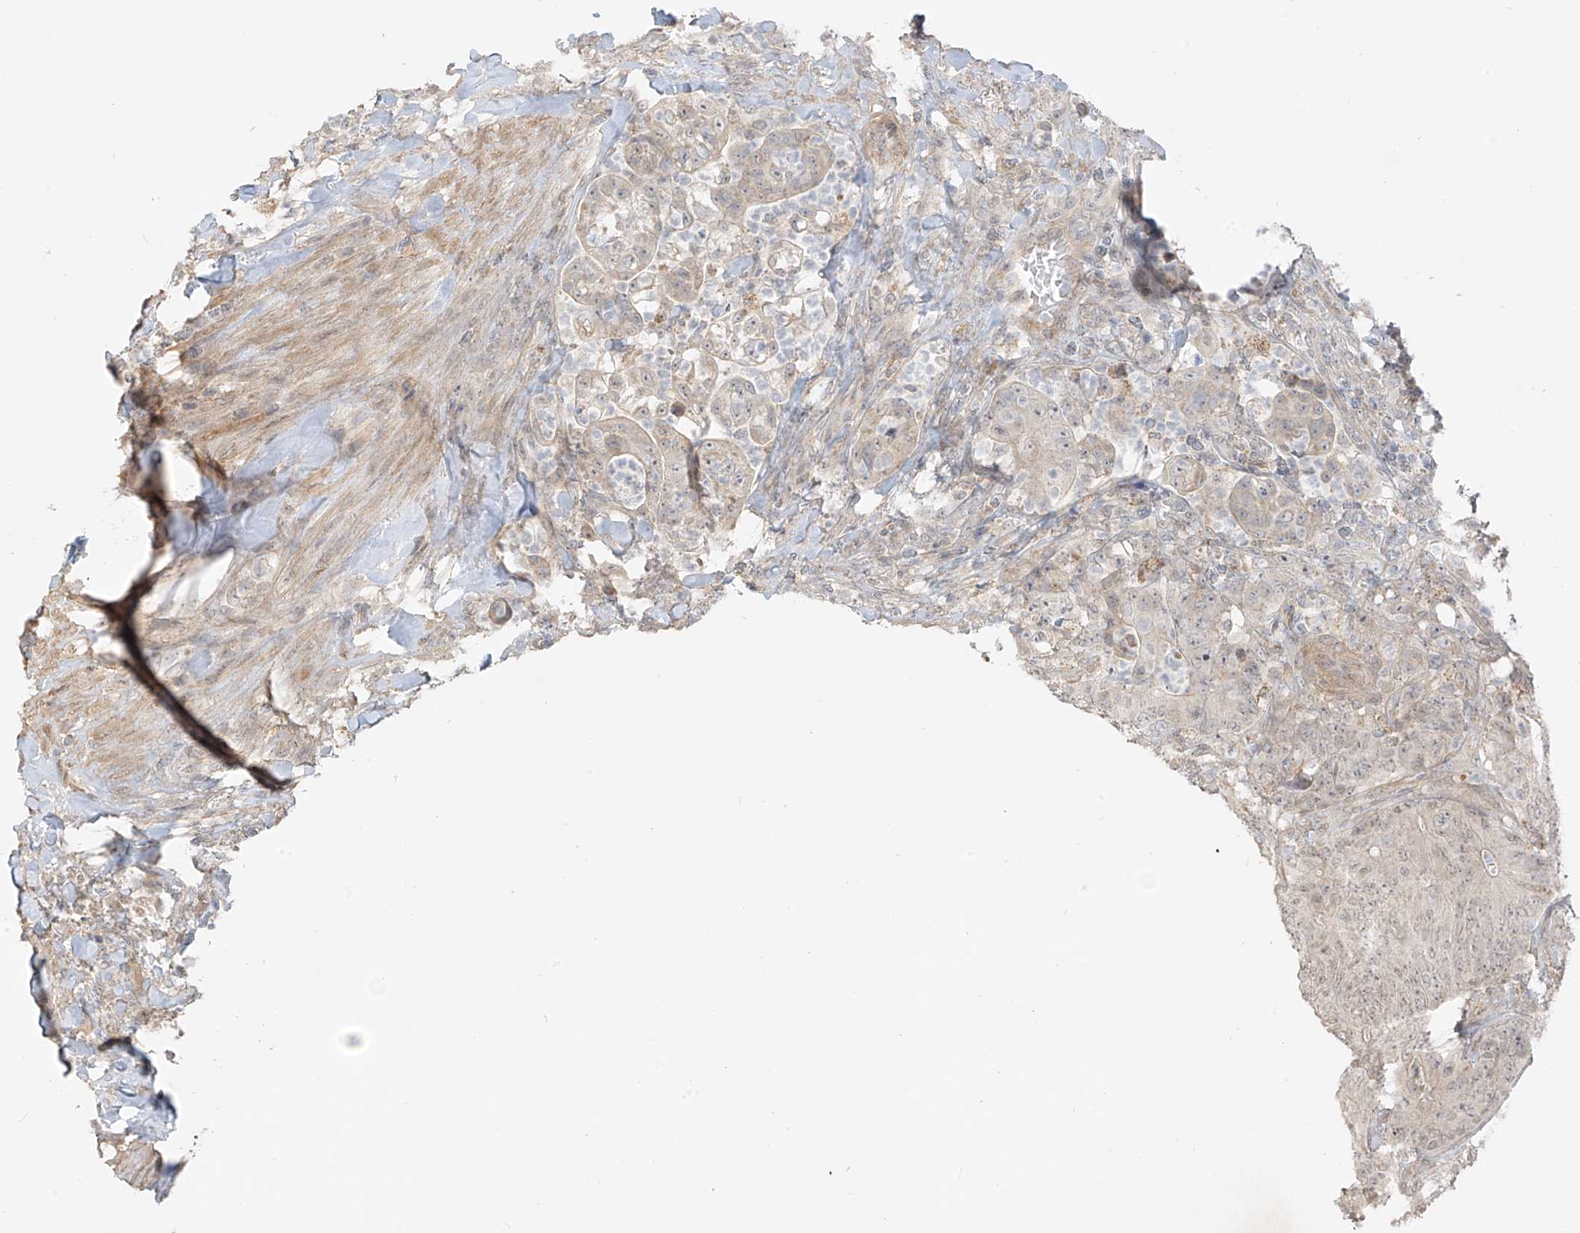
{"staining": {"intensity": "moderate", "quantity": ">75%", "location": "cytoplasmic/membranous"}, "tissue": "colorectal cancer", "cell_type": "Tumor cells", "image_type": "cancer", "snomed": [{"axis": "morphology", "description": "Normal tissue, NOS"}, {"axis": "topography", "description": "Colon"}], "caption": "Immunohistochemical staining of colorectal cancer displays medium levels of moderate cytoplasmic/membranous protein staining in approximately >75% of tumor cells. (Stains: DAB (3,3'-diaminobenzidine) in brown, nuclei in blue, Microscopy: brightfield microscopy at high magnification).", "gene": "ABCD1", "patient": {"sex": "female", "age": 82}}